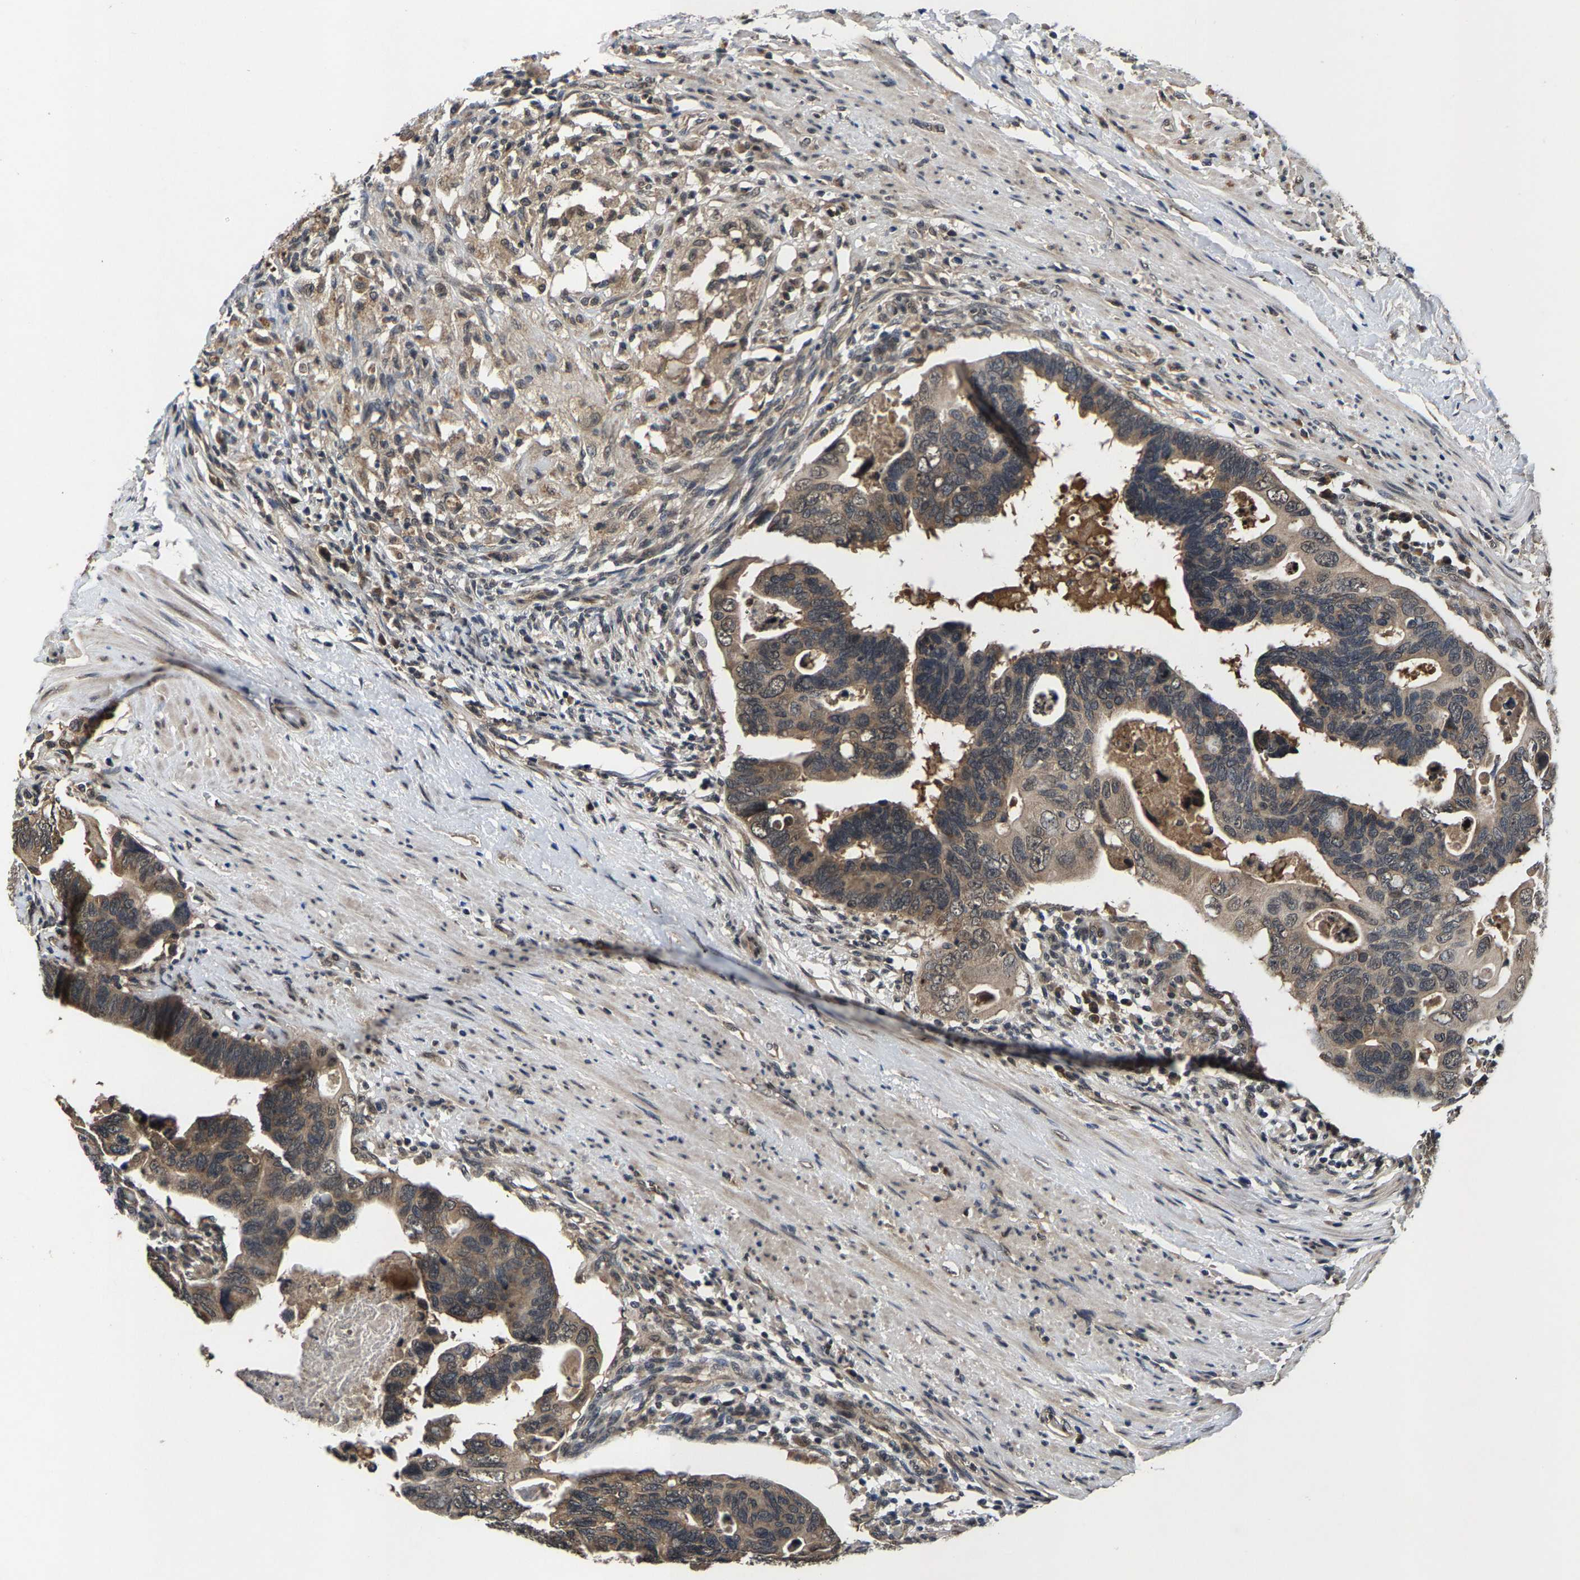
{"staining": {"intensity": "weak", "quantity": ">75%", "location": "cytoplasmic/membranous"}, "tissue": "colorectal cancer", "cell_type": "Tumor cells", "image_type": "cancer", "snomed": [{"axis": "morphology", "description": "Adenocarcinoma, NOS"}, {"axis": "topography", "description": "Rectum"}], "caption": "IHC micrograph of neoplastic tissue: colorectal cancer (adenocarcinoma) stained using IHC displays low levels of weak protein expression localized specifically in the cytoplasmic/membranous of tumor cells, appearing as a cytoplasmic/membranous brown color.", "gene": "HUWE1", "patient": {"sex": "male", "age": 53}}